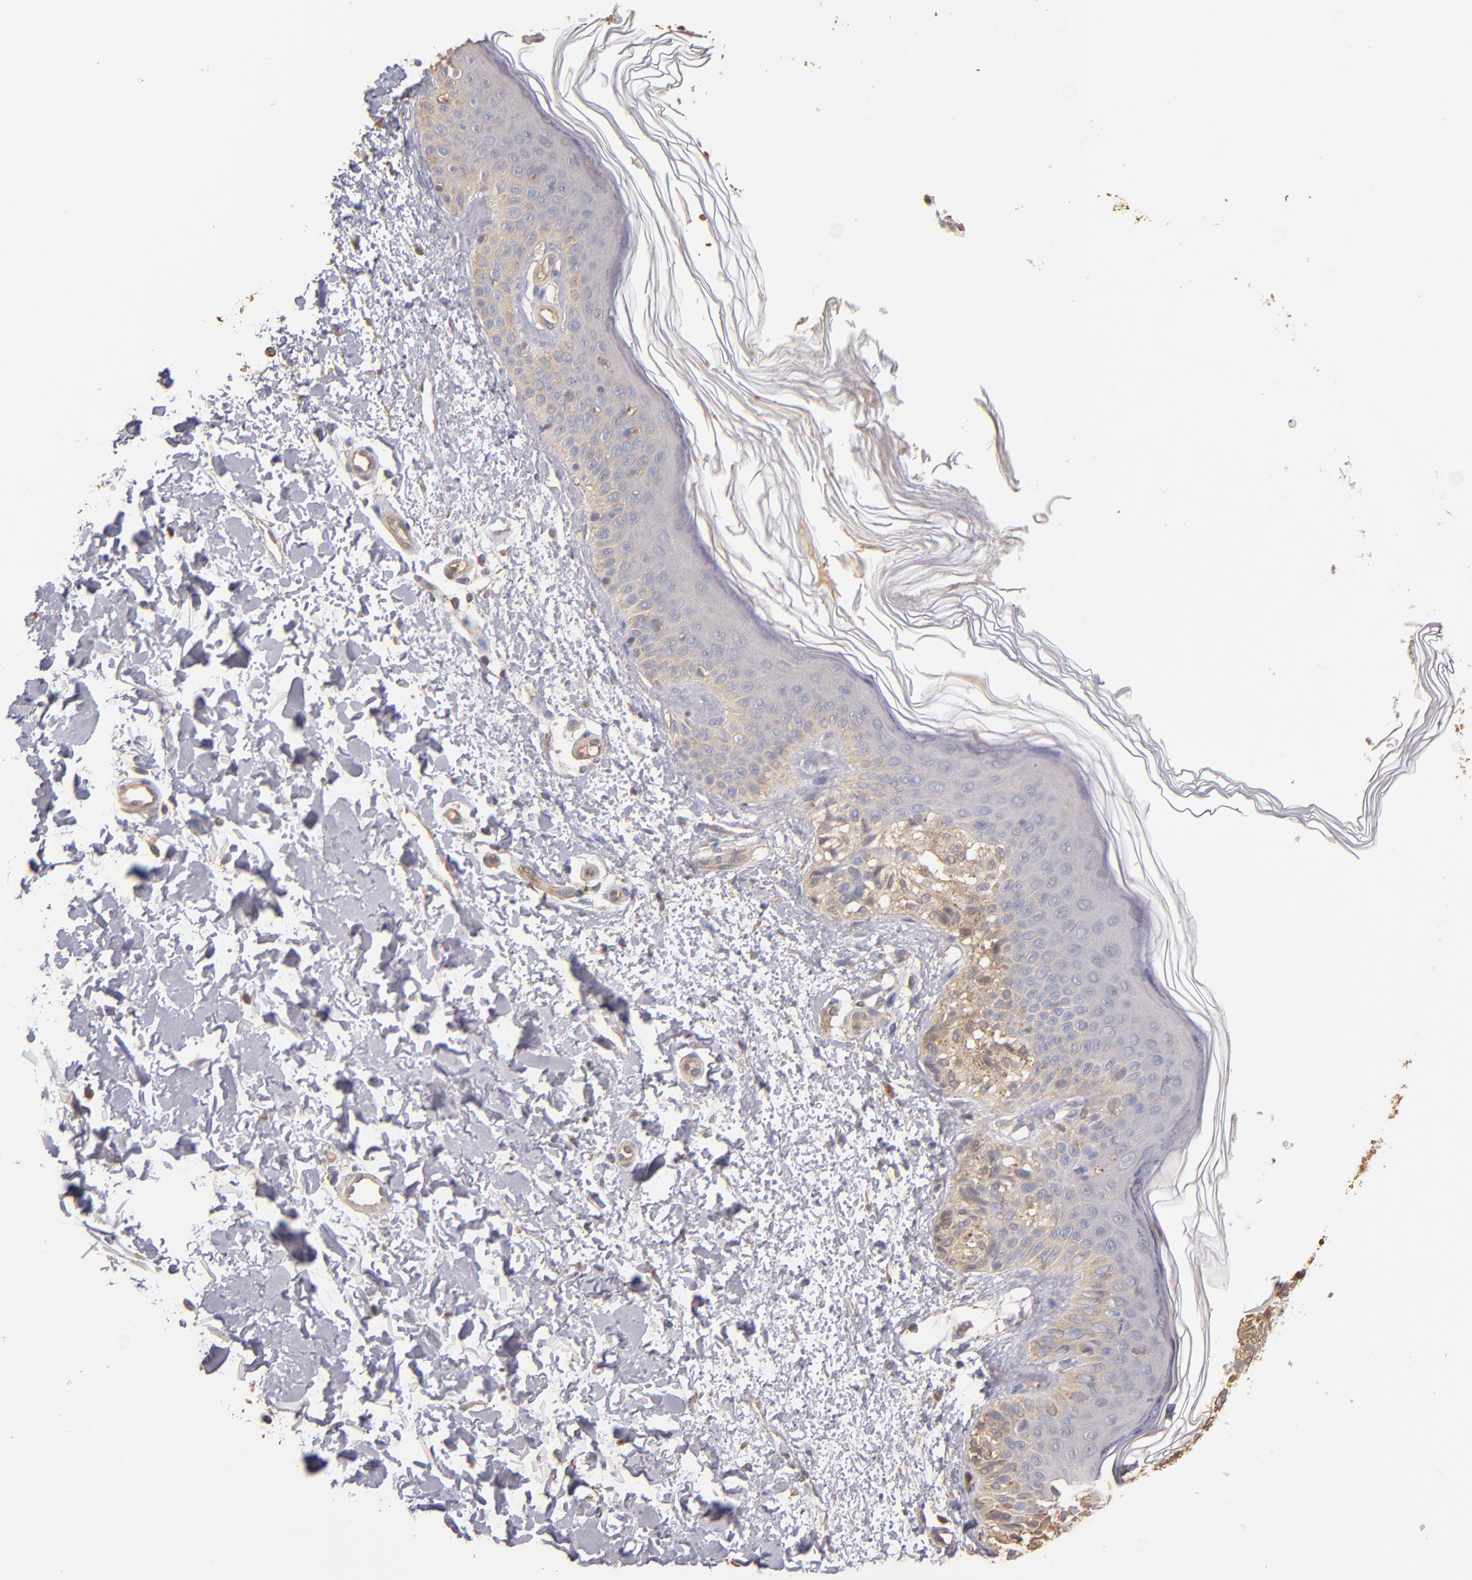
{"staining": {"intensity": "moderate", "quantity": ">75%", "location": "cytoplasmic/membranous"}, "tissue": "melanoma", "cell_type": "Tumor cells", "image_type": "cancer", "snomed": [{"axis": "morphology", "description": "Normal tissue, NOS"}, {"axis": "morphology", "description": "Malignant melanoma, NOS"}, {"axis": "topography", "description": "Skin"}], "caption": "Immunohistochemical staining of human malignant melanoma exhibits medium levels of moderate cytoplasmic/membranous positivity in about >75% of tumor cells.", "gene": "RO60", "patient": {"sex": "male", "age": 83}}